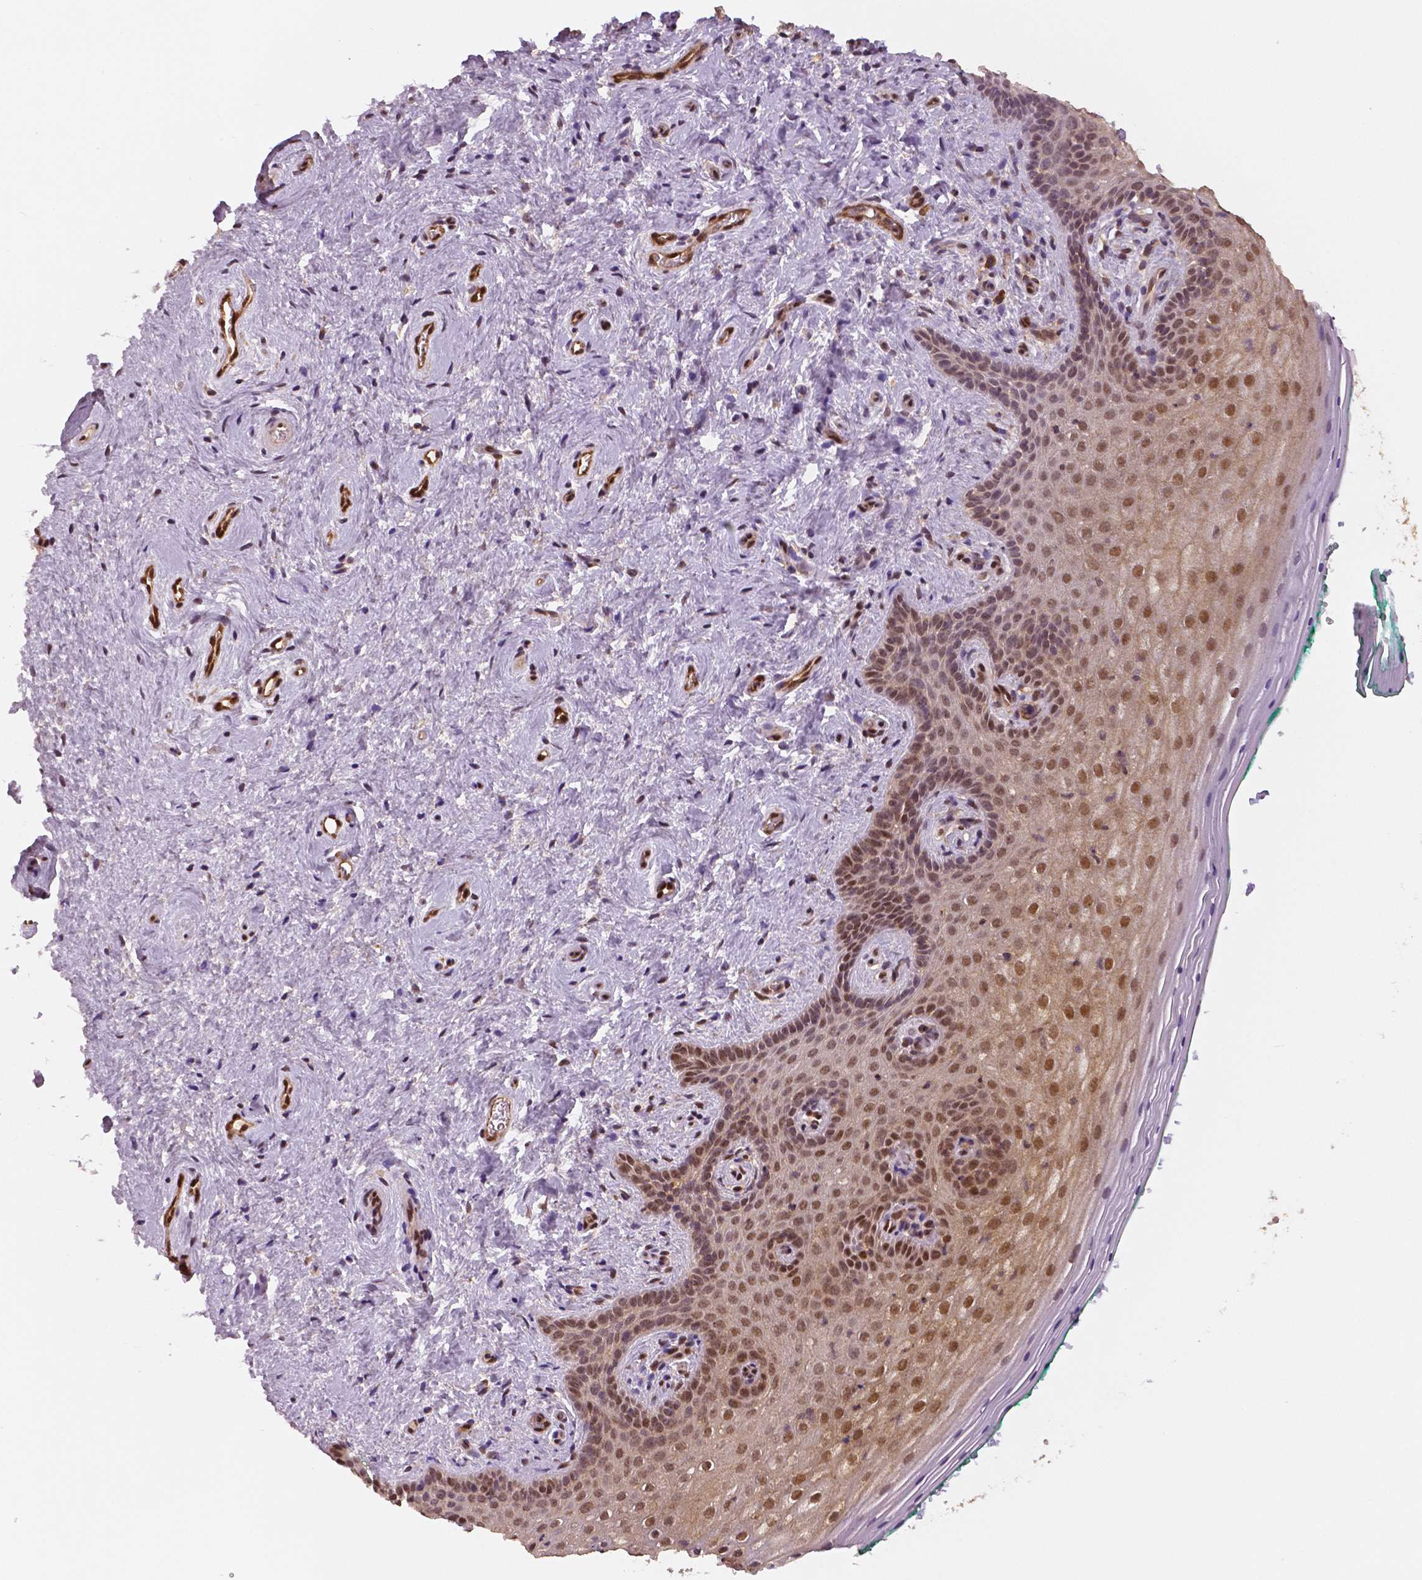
{"staining": {"intensity": "moderate", "quantity": ">75%", "location": "cytoplasmic/membranous,nuclear"}, "tissue": "vagina", "cell_type": "Squamous epithelial cells", "image_type": "normal", "snomed": [{"axis": "morphology", "description": "Normal tissue, NOS"}, {"axis": "topography", "description": "Vagina"}], "caption": "Protein expression by immunohistochemistry reveals moderate cytoplasmic/membranous,nuclear positivity in about >75% of squamous epithelial cells in benign vagina. (DAB = brown stain, brightfield microscopy at high magnification).", "gene": "STAT3", "patient": {"sex": "female", "age": 45}}